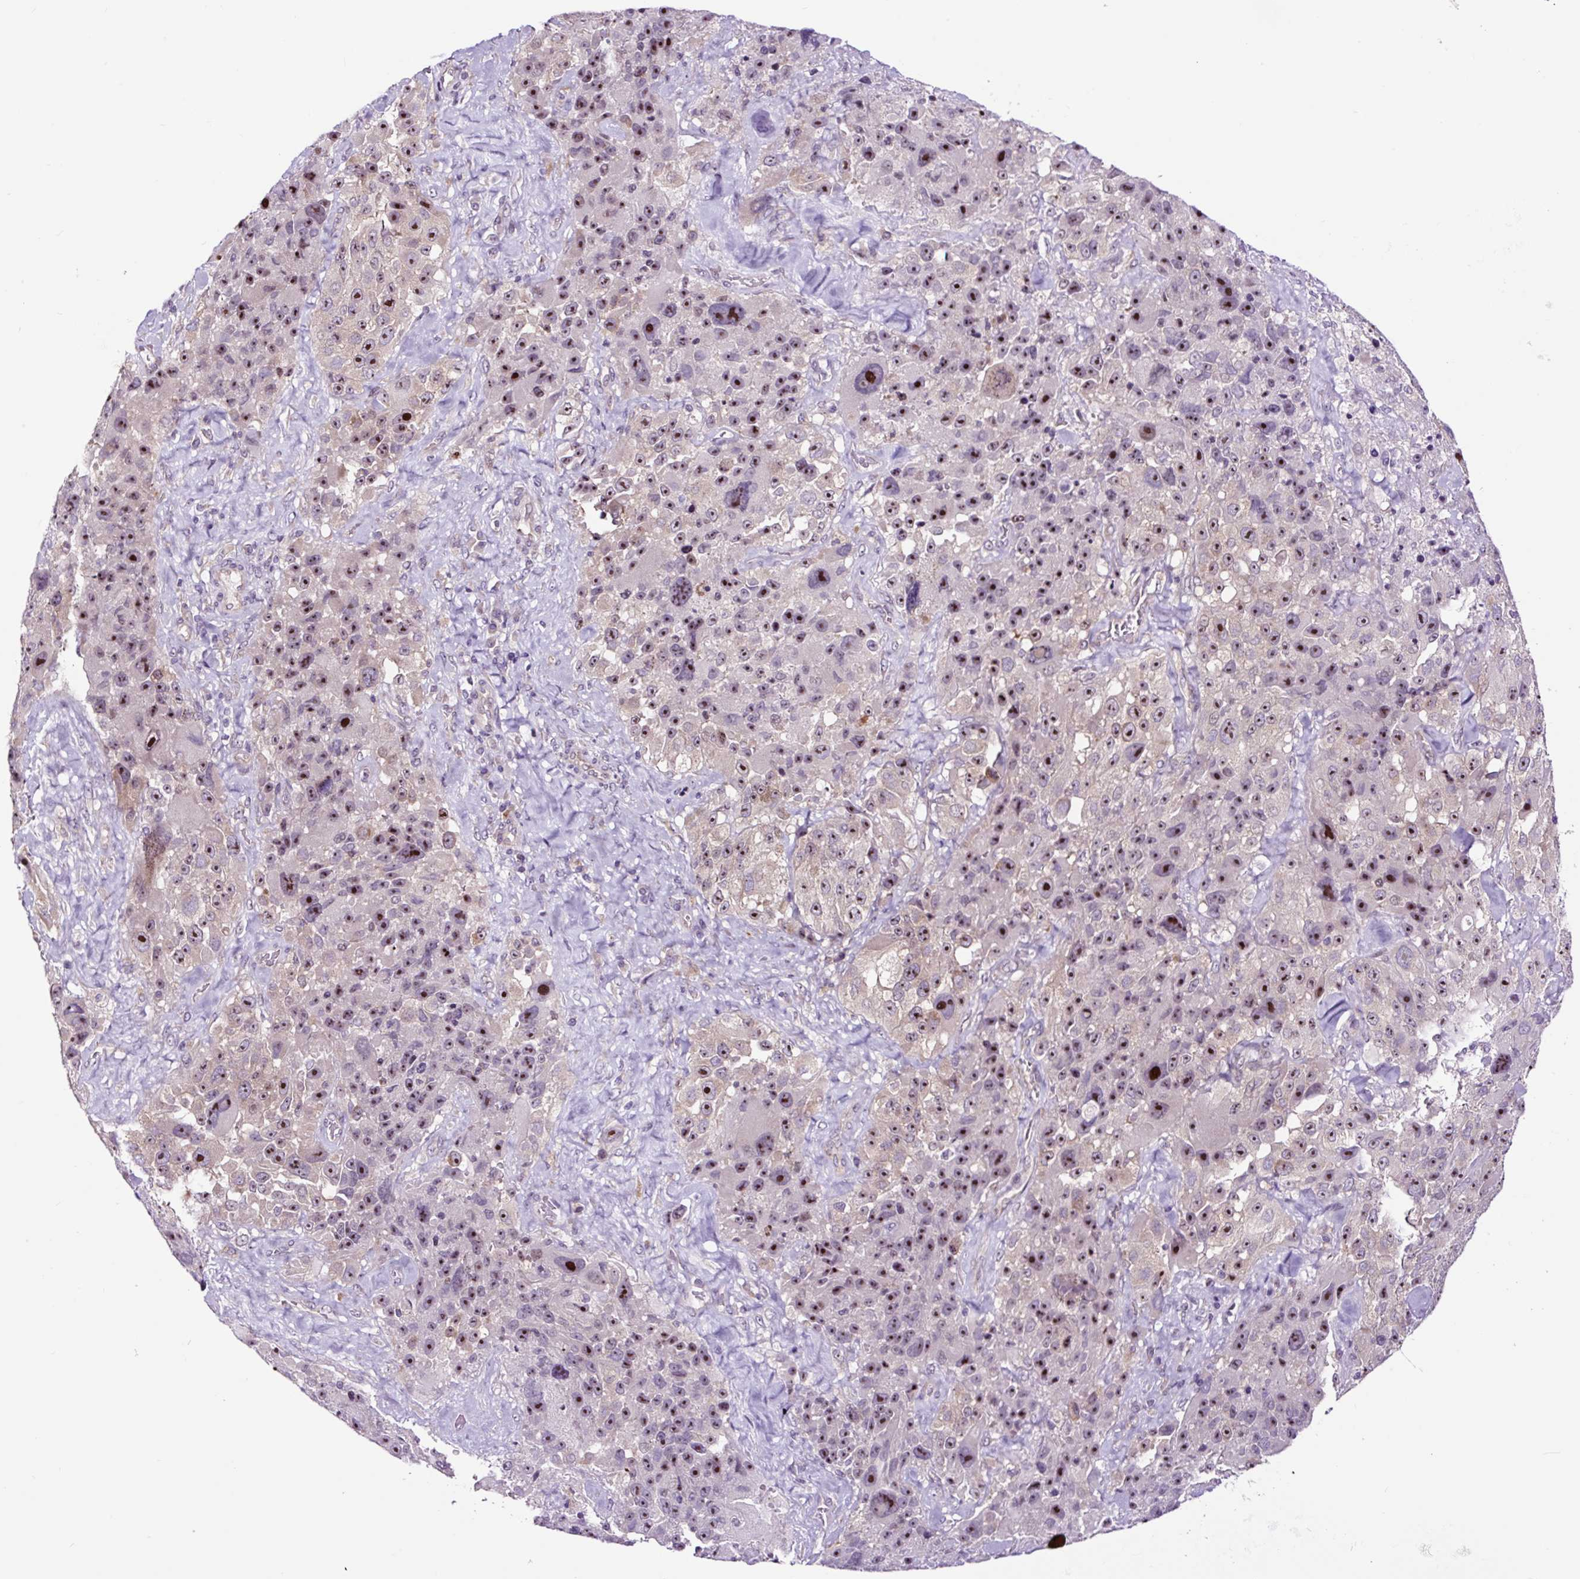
{"staining": {"intensity": "moderate", "quantity": ">75%", "location": "nuclear"}, "tissue": "melanoma", "cell_type": "Tumor cells", "image_type": "cancer", "snomed": [{"axis": "morphology", "description": "Malignant melanoma, Metastatic site"}, {"axis": "topography", "description": "Lymph node"}], "caption": "This image displays immunohistochemistry (IHC) staining of malignant melanoma (metastatic site), with medium moderate nuclear expression in about >75% of tumor cells.", "gene": "NOM1", "patient": {"sex": "male", "age": 62}}